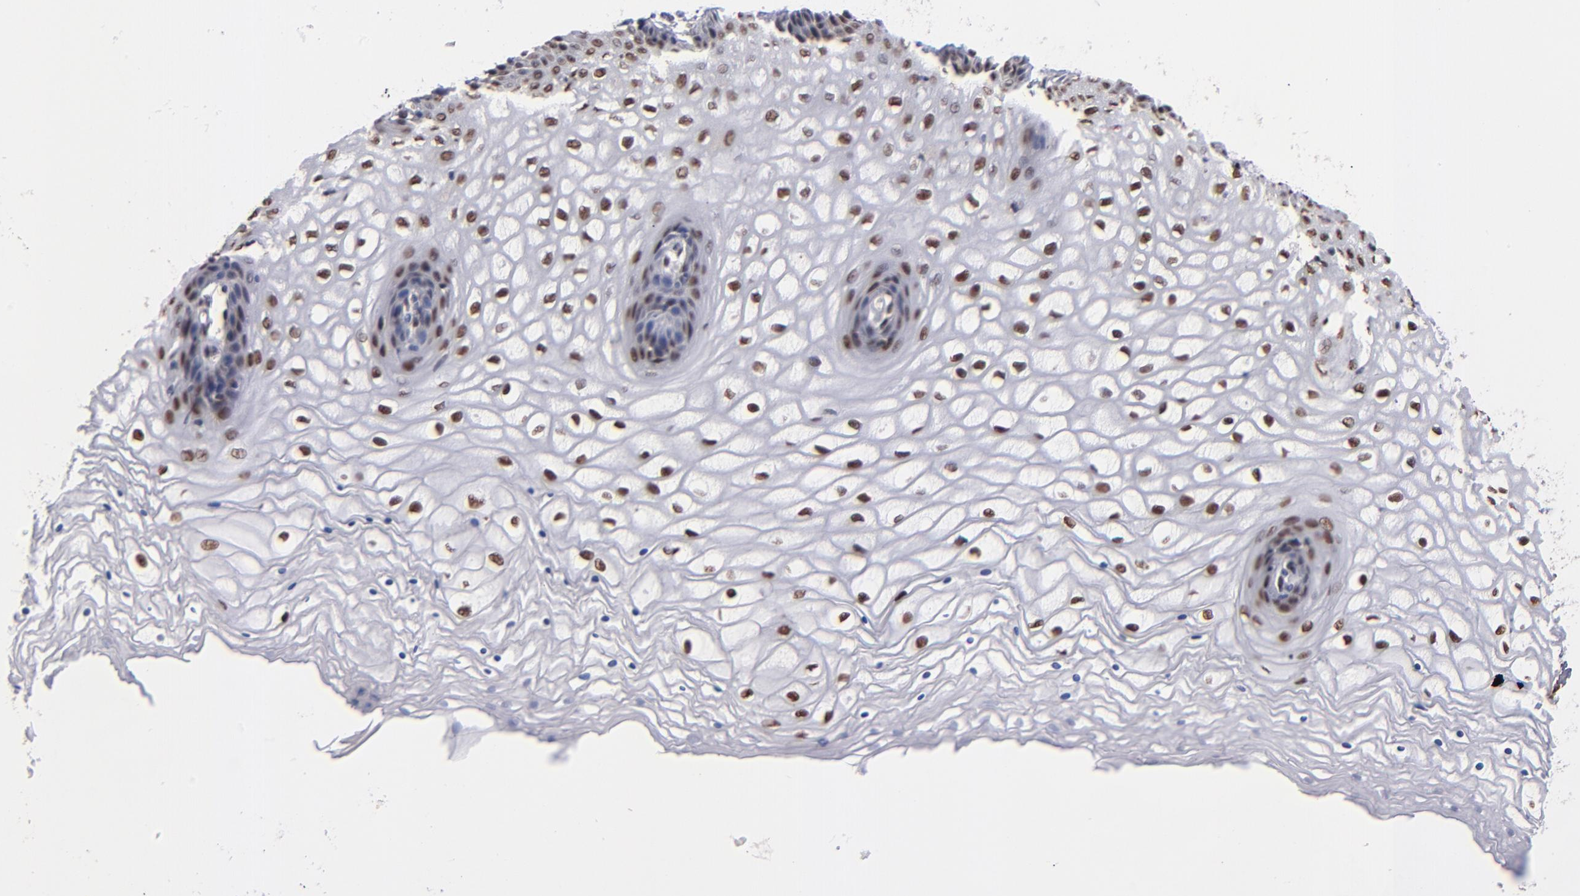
{"staining": {"intensity": "strong", "quantity": ">75%", "location": "nuclear"}, "tissue": "vagina", "cell_type": "Squamous epithelial cells", "image_type": "normal", "snomed": [{"axis": "morphology", "description": "Normal tissue, NOS"}, {"axis": "topography", "description": "Vagina"}], "caption": "The immunohistochemical stain labels strong nuclear positivity in squamous epithelial cells of normal vagina. (DAB IHC, brown staining for protein, blue staining for nuclei).", "gene": "MN1", "patient": {"sex": "female", "age": 34}}